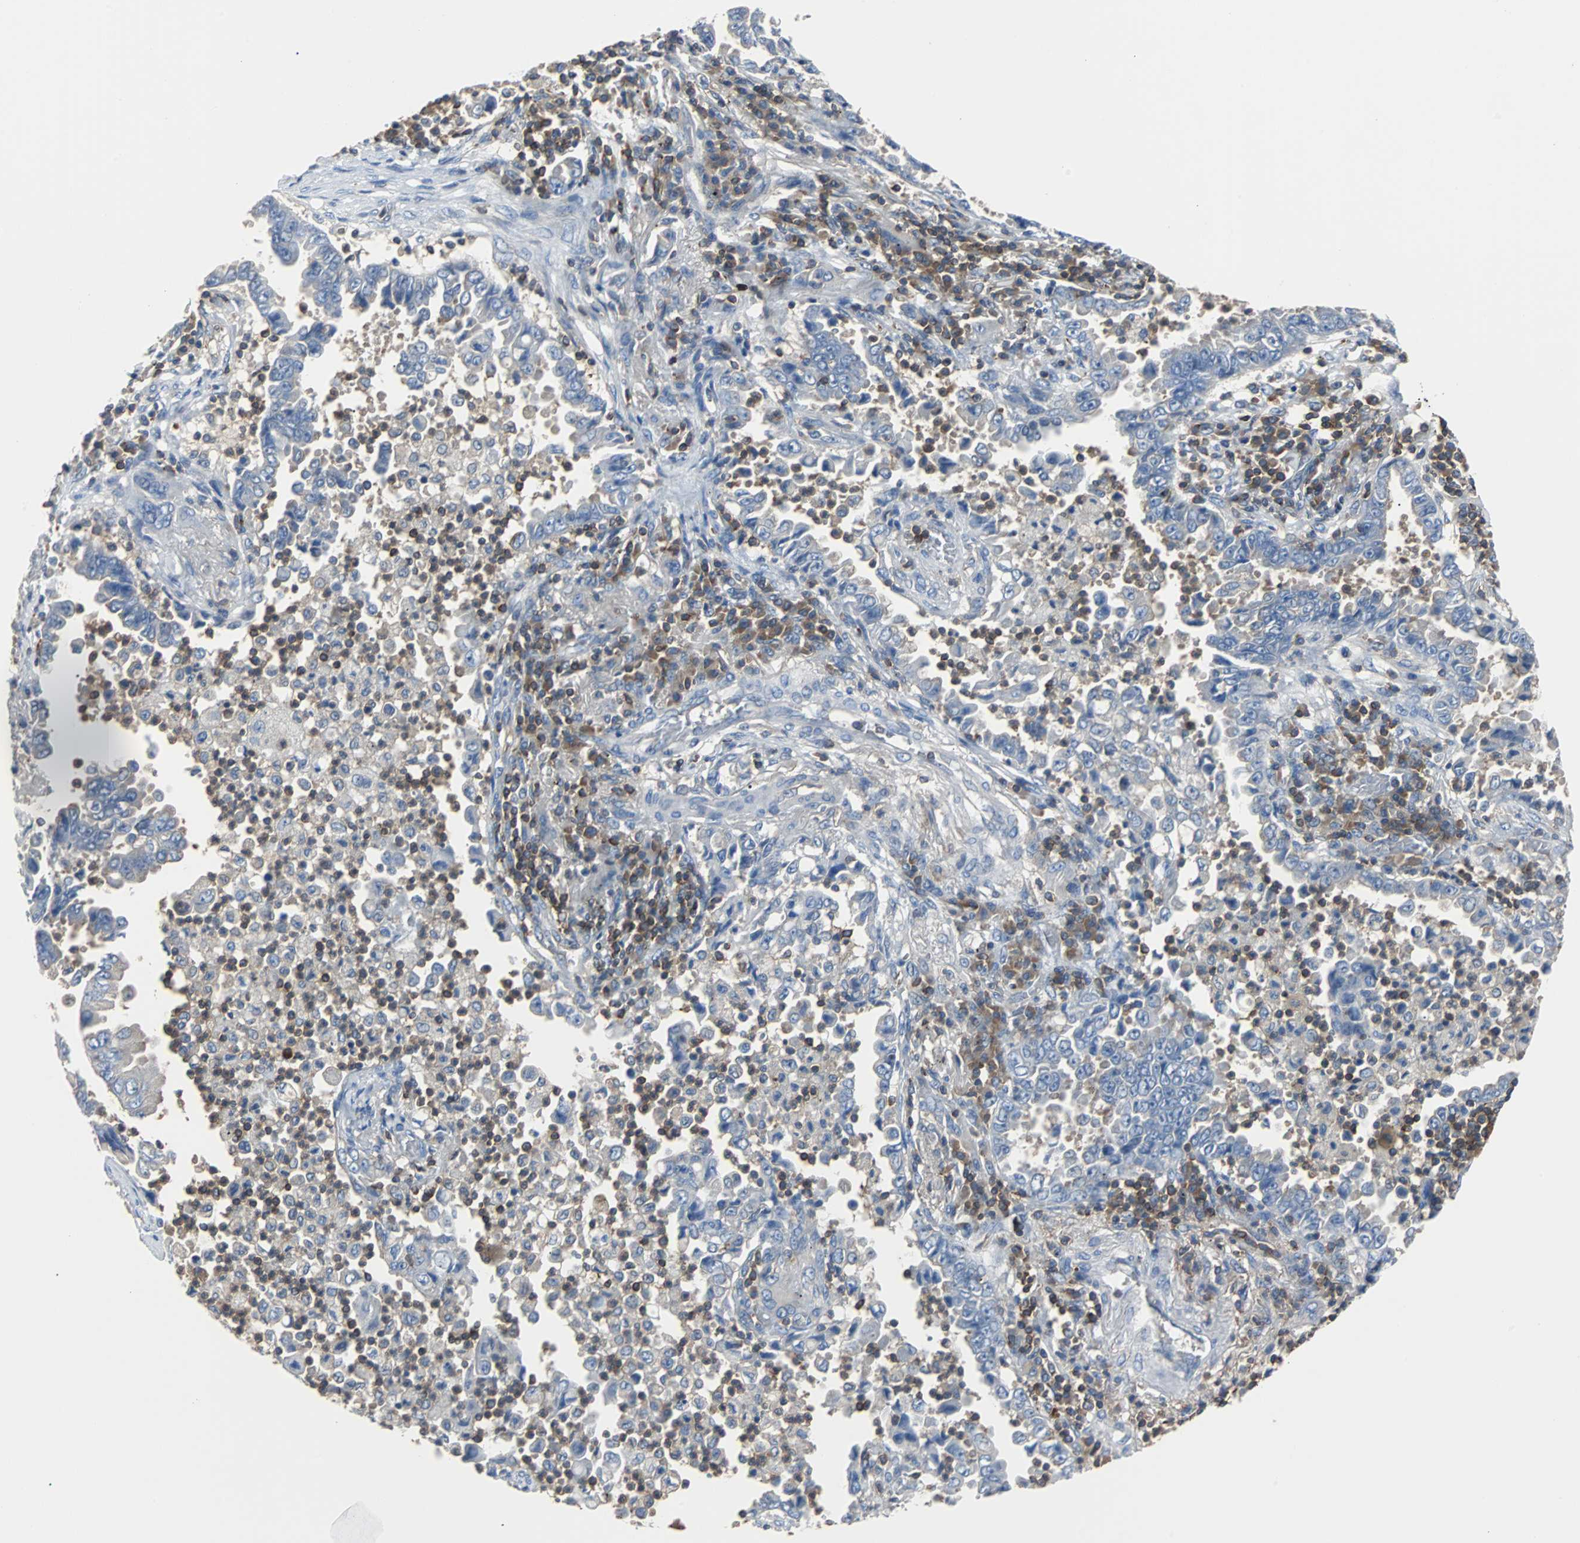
{"staining": {"intensity": "negative", "quantity": "none", "location": "none"}, "tissue": "lung cancer", "cell_type": "Tumor cells", "image_type": "cancer", "snomed": [{"axis": "morphology", "description": "Normal tissue, NOS"}, {"axis": "morphology", "description": "Inflammation, NOS"}, {"axis": "morphology", "description": "Adenocarcinoma, NOS"}, {"axis": "topography", "description": "Lung"}], "caption": "An immunohistochemistry (IHC) histopathology image of lung cancer is shown. There is no staining in tumor cells of lung cancer.", "gene": "TSC22D4", "patient": {"sex": "female", "age": 64}}